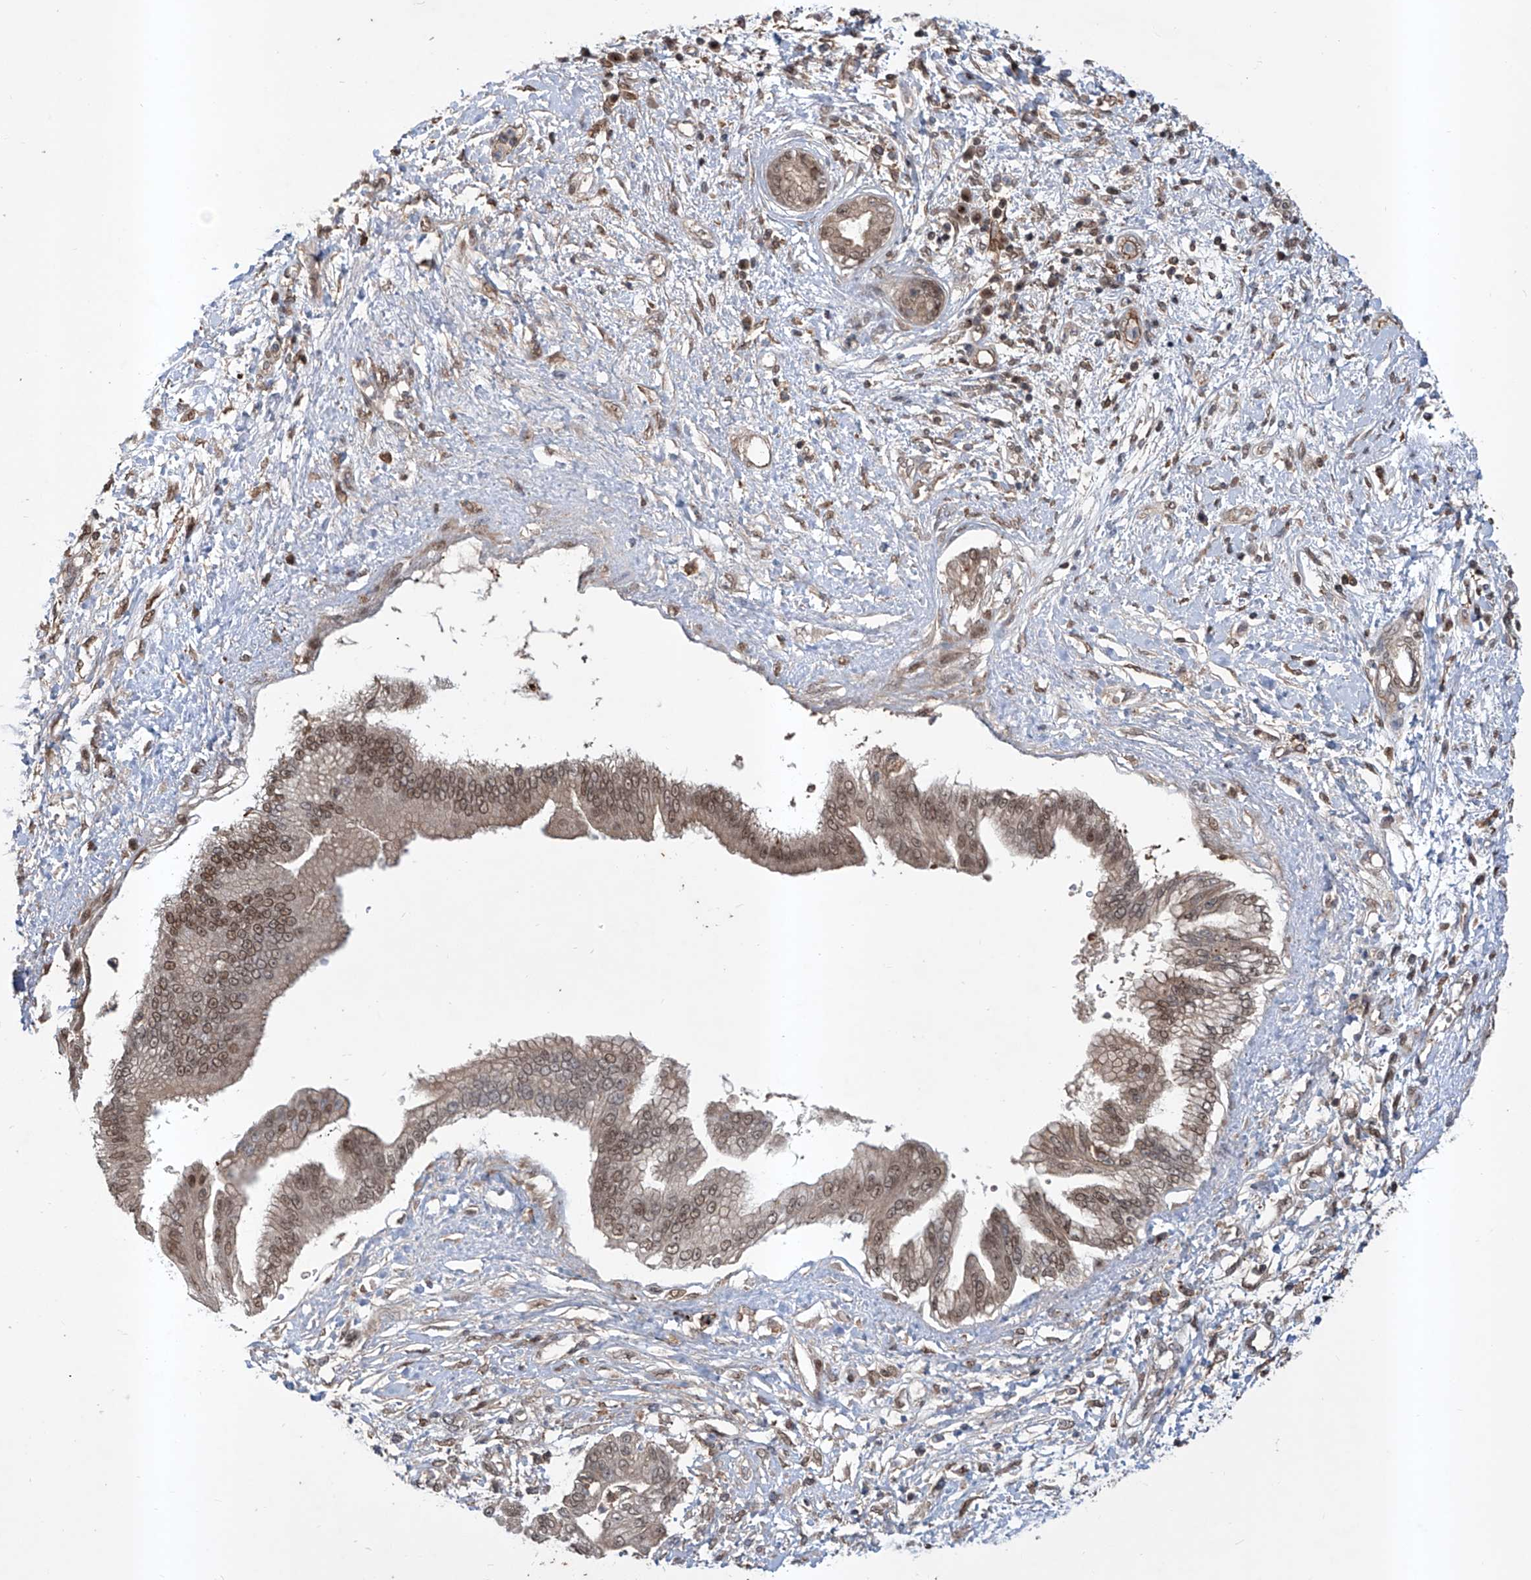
{"staining": {"intensity": "moderate", "quantity": ">75%", "location": "cytoplasmic/membranous,nuclear"}, "tissue": "pancreatic cancer", "cell_type": "Tumor cells", "image_type": "cancer", "snomed": [{"axis": "morphology", "description": "Adenocarcinoma, NOS"}, {"axis": "topography", "description": "Pancreas"}], "caption": "Immunohistochemical staining of human adenocarcinoma (pancreatic) reveals medium levels of moderate cytoplasmic/membranous and nuclear expression in approximately >75% of tumor cells.", "gene": "HOXC8", "patient": {"sex": "female", "age": 56}}